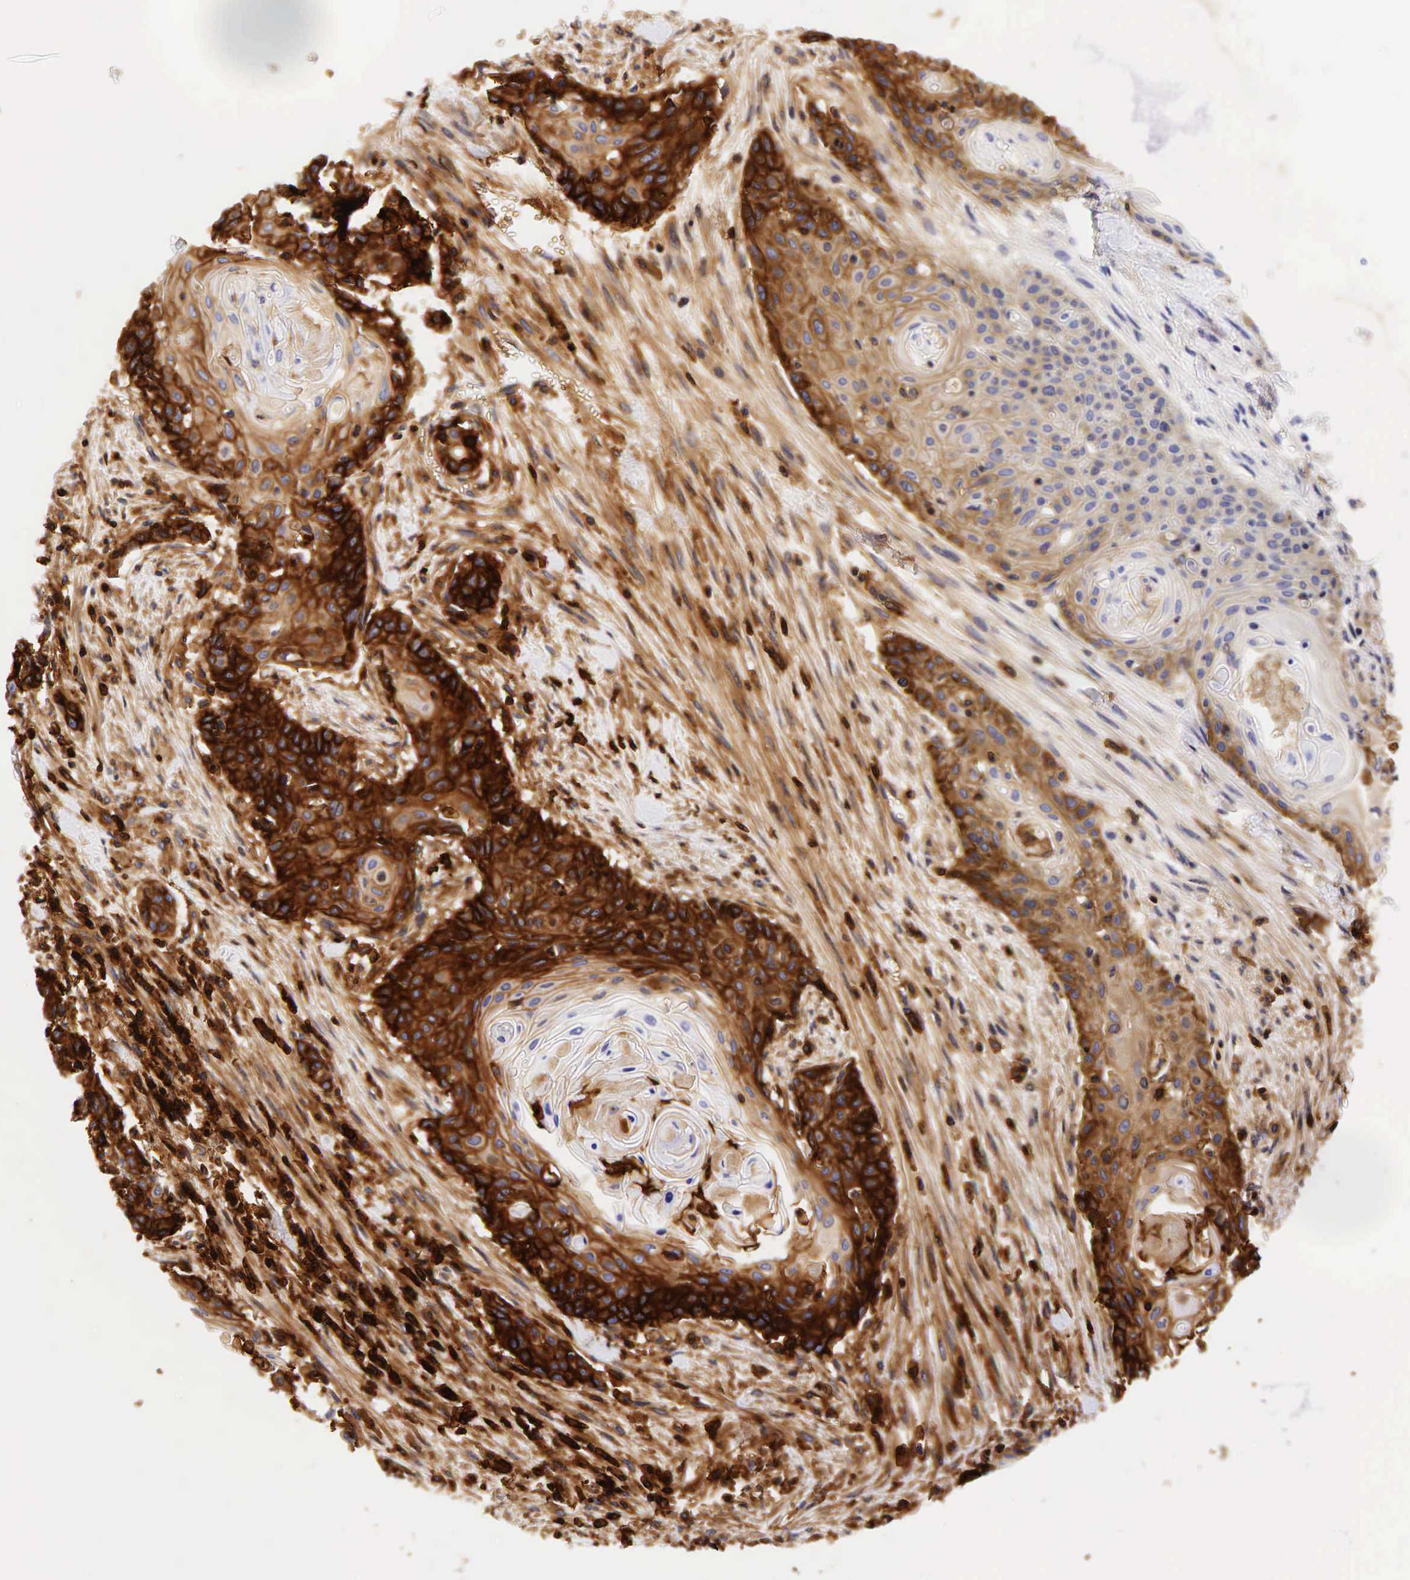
{"staining": {"intensity": "moderate", "quantity": ">75%", "location": "cytoplasmic/membranous"}, "tissue": "head and neck cancer", "cell_type": "Tumor cells", "image_type": "cancer", "snomed": [{"axis": "morphology", "description": "Squamous cell carcinoma, NOS"}, {"axis": "morphology", "description": "Squamous cell carcinoma, metastatic, NOS"}, {"axis": "topography", "description": "Lymph node"}, {"axis": "topography", "description": "Salivary gland"}, {"axis": "topography", "description": "Head-Neck"}], "caption": "Immunohistochemical staining of metastatic squamous cell carcinoma (head and neck) exhibits medium levels of moderate cytoplasmic/membranous protein positivity in approximately >75% of tumor cells.", "gene": "CD44", "patient": {"sex": "female", "age": 74}}